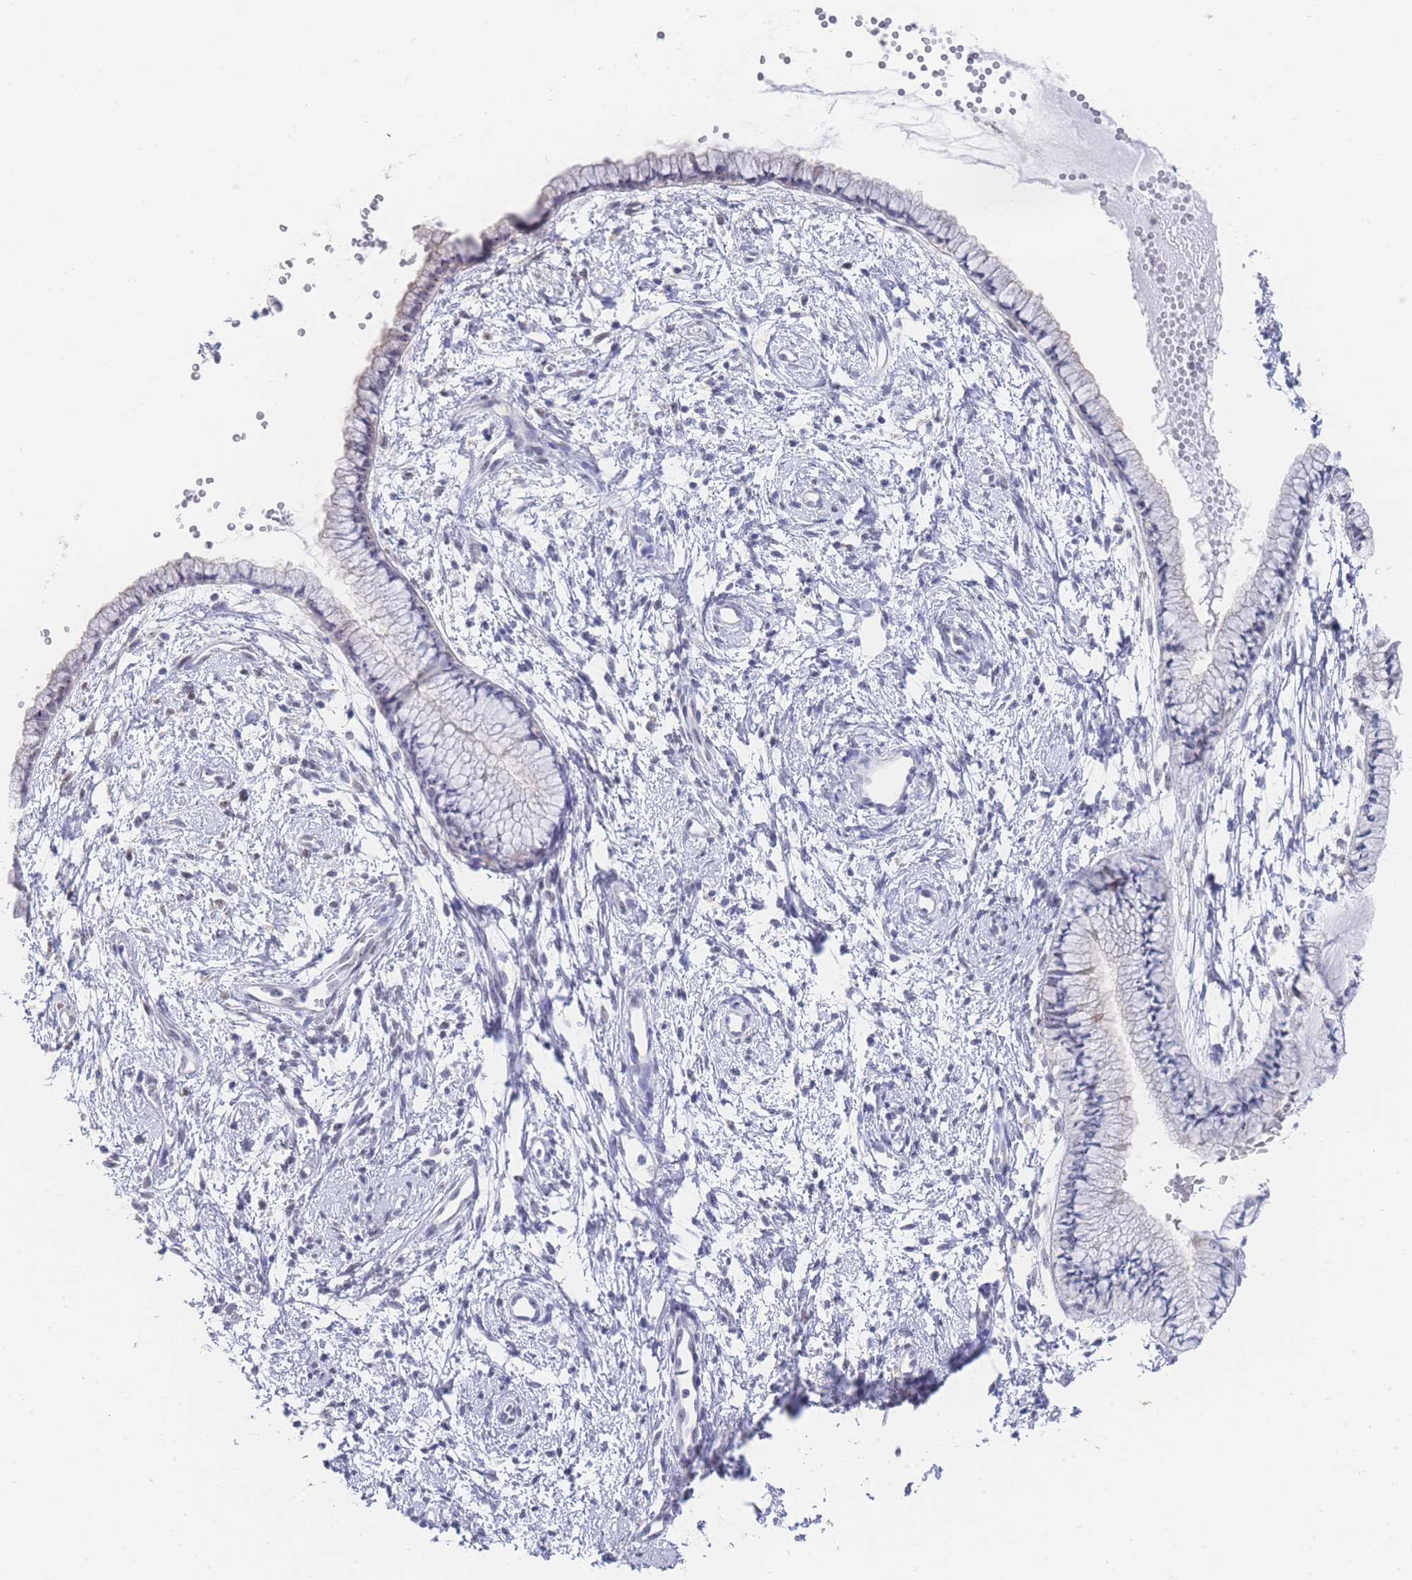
{"staining": {"intensity": "negative", "quantity": "none", "location": "none"}, "tissue": "cervix", "cell_type": "Glandular cells", "image_type": "normal", "snomed": [{"axis": "morphology", "description": "Normal tissue, NOS"}, {"axis": "topography", "description": "Cervix"}], "caption": "The histopathology image reveals no staining of glandular cells in benign cervix.", "gene": "ZNF142", "patient": {"sex": "female", "age": 57}}